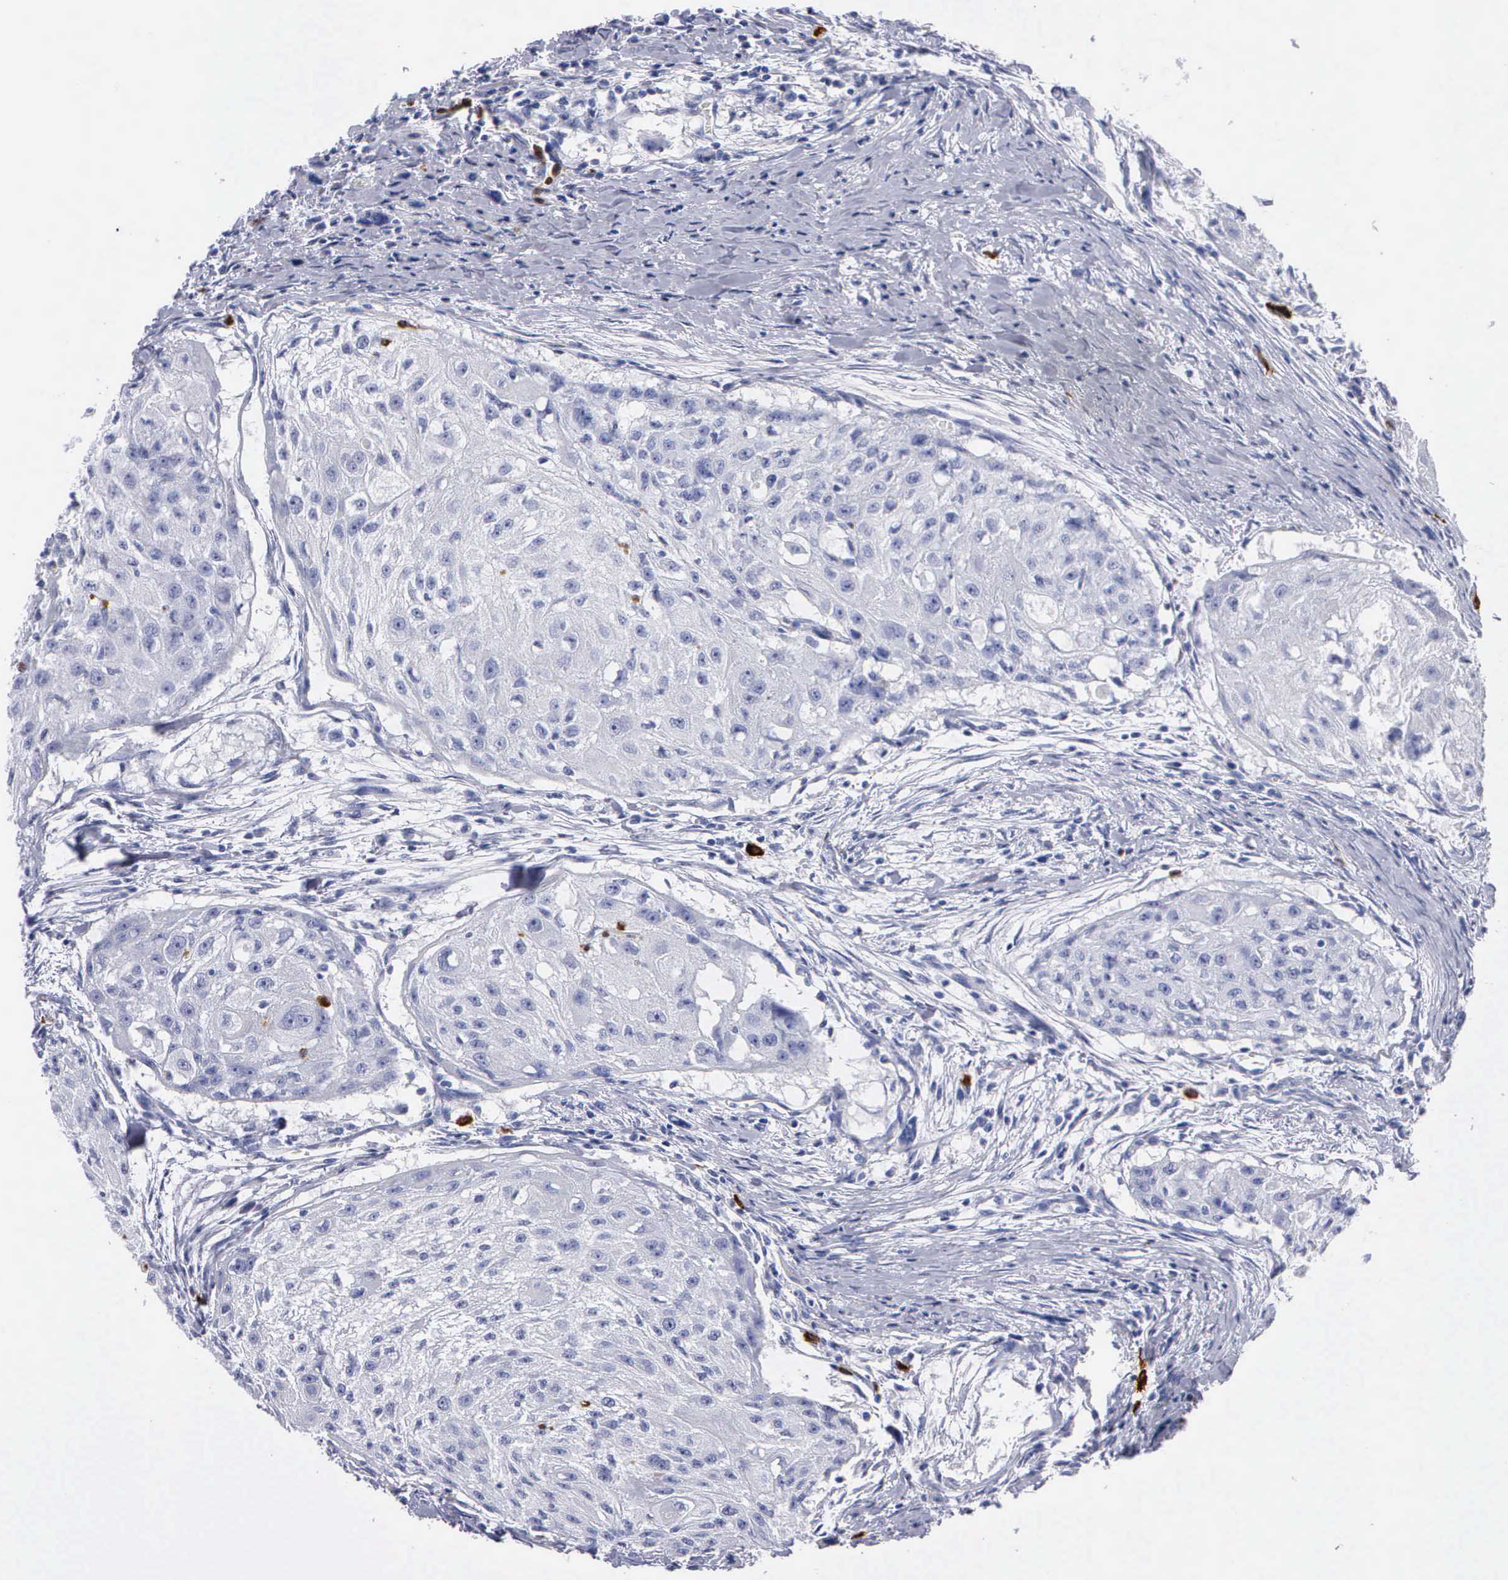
{"staining": {"intensity": "negative", "quantity": "none", "location": "none"}, "tissue": "head and neck cancer", "cell_type": "Tumor cells", "image_type": "cancer", "snomed": [{"axis": "morphology", "description": "Squamous cell carcinoma, NOS"}, {"axis": "topography", "description": "Head-Neck"}], "caption": "High power microscopy image of an immunohistochemistry (IHC) histopathology image of head and neck squamous cell carcinoma, revealing no significant positivity in tumor cells.", "gene": "CTSG", "patient": {"sex": "male", "age": 64}}